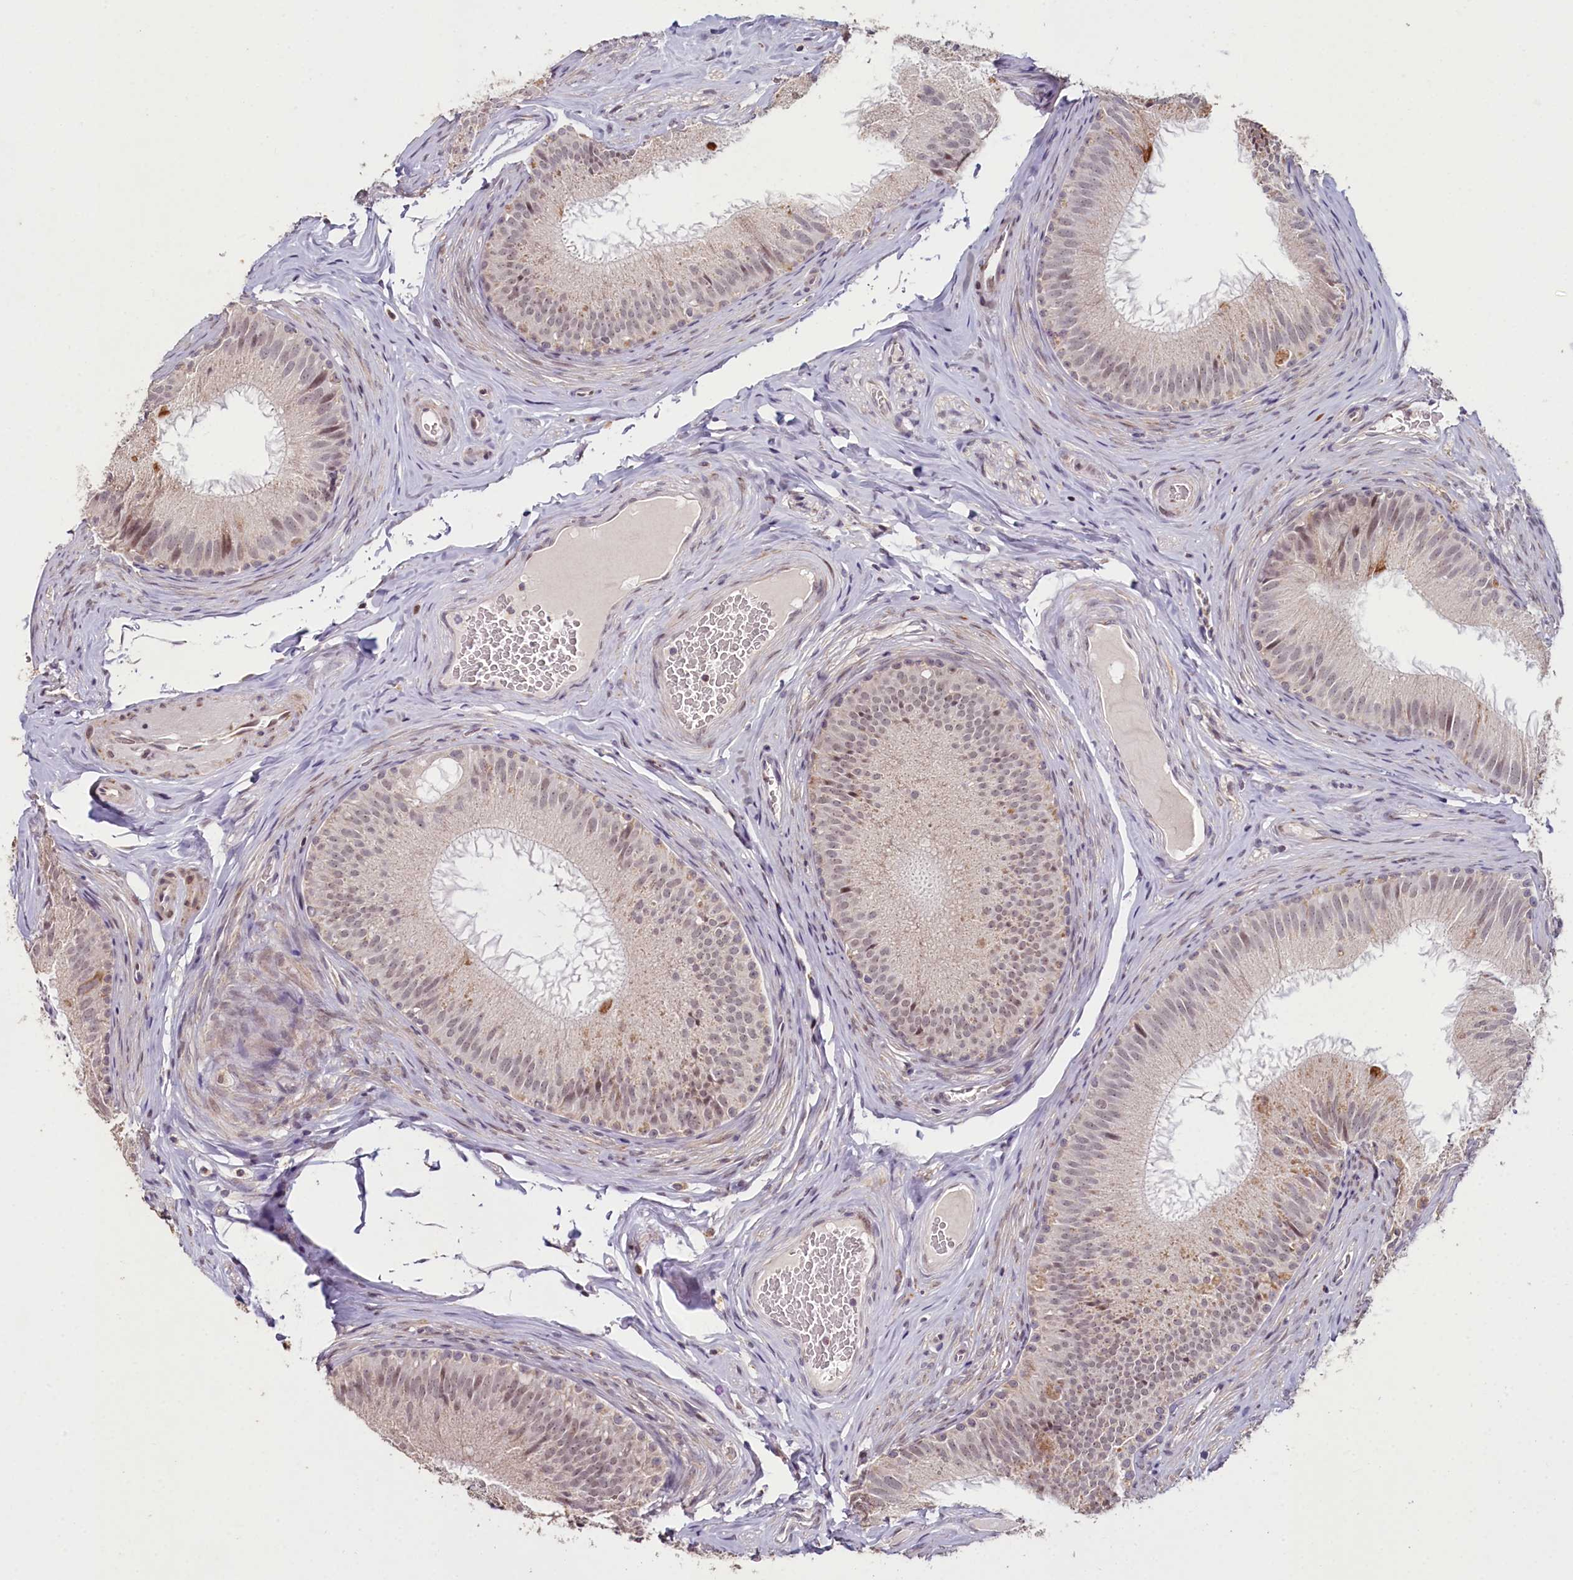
{"staining": {"intensity": "weak", "quantity": "25%-75%", "location": "cytoplasmic/membranous,nuclear"}, "tissue": "epididymis", "cell_type": "Glandular cells", "image_type": "normal", "snomed": [{"axis": "morphology", "description": "Normal tissue, NOS"}, {"axis": "topography", "description": "Epididymis"}], "caption": "Protein staining of normal epididymis demonstrates weak cytoplasmic/membranous,nuclear positivity in about 25%-75% of glandular cells.", "gene": "PDE6D", "patient": {"sex": "male", "age": 34}}